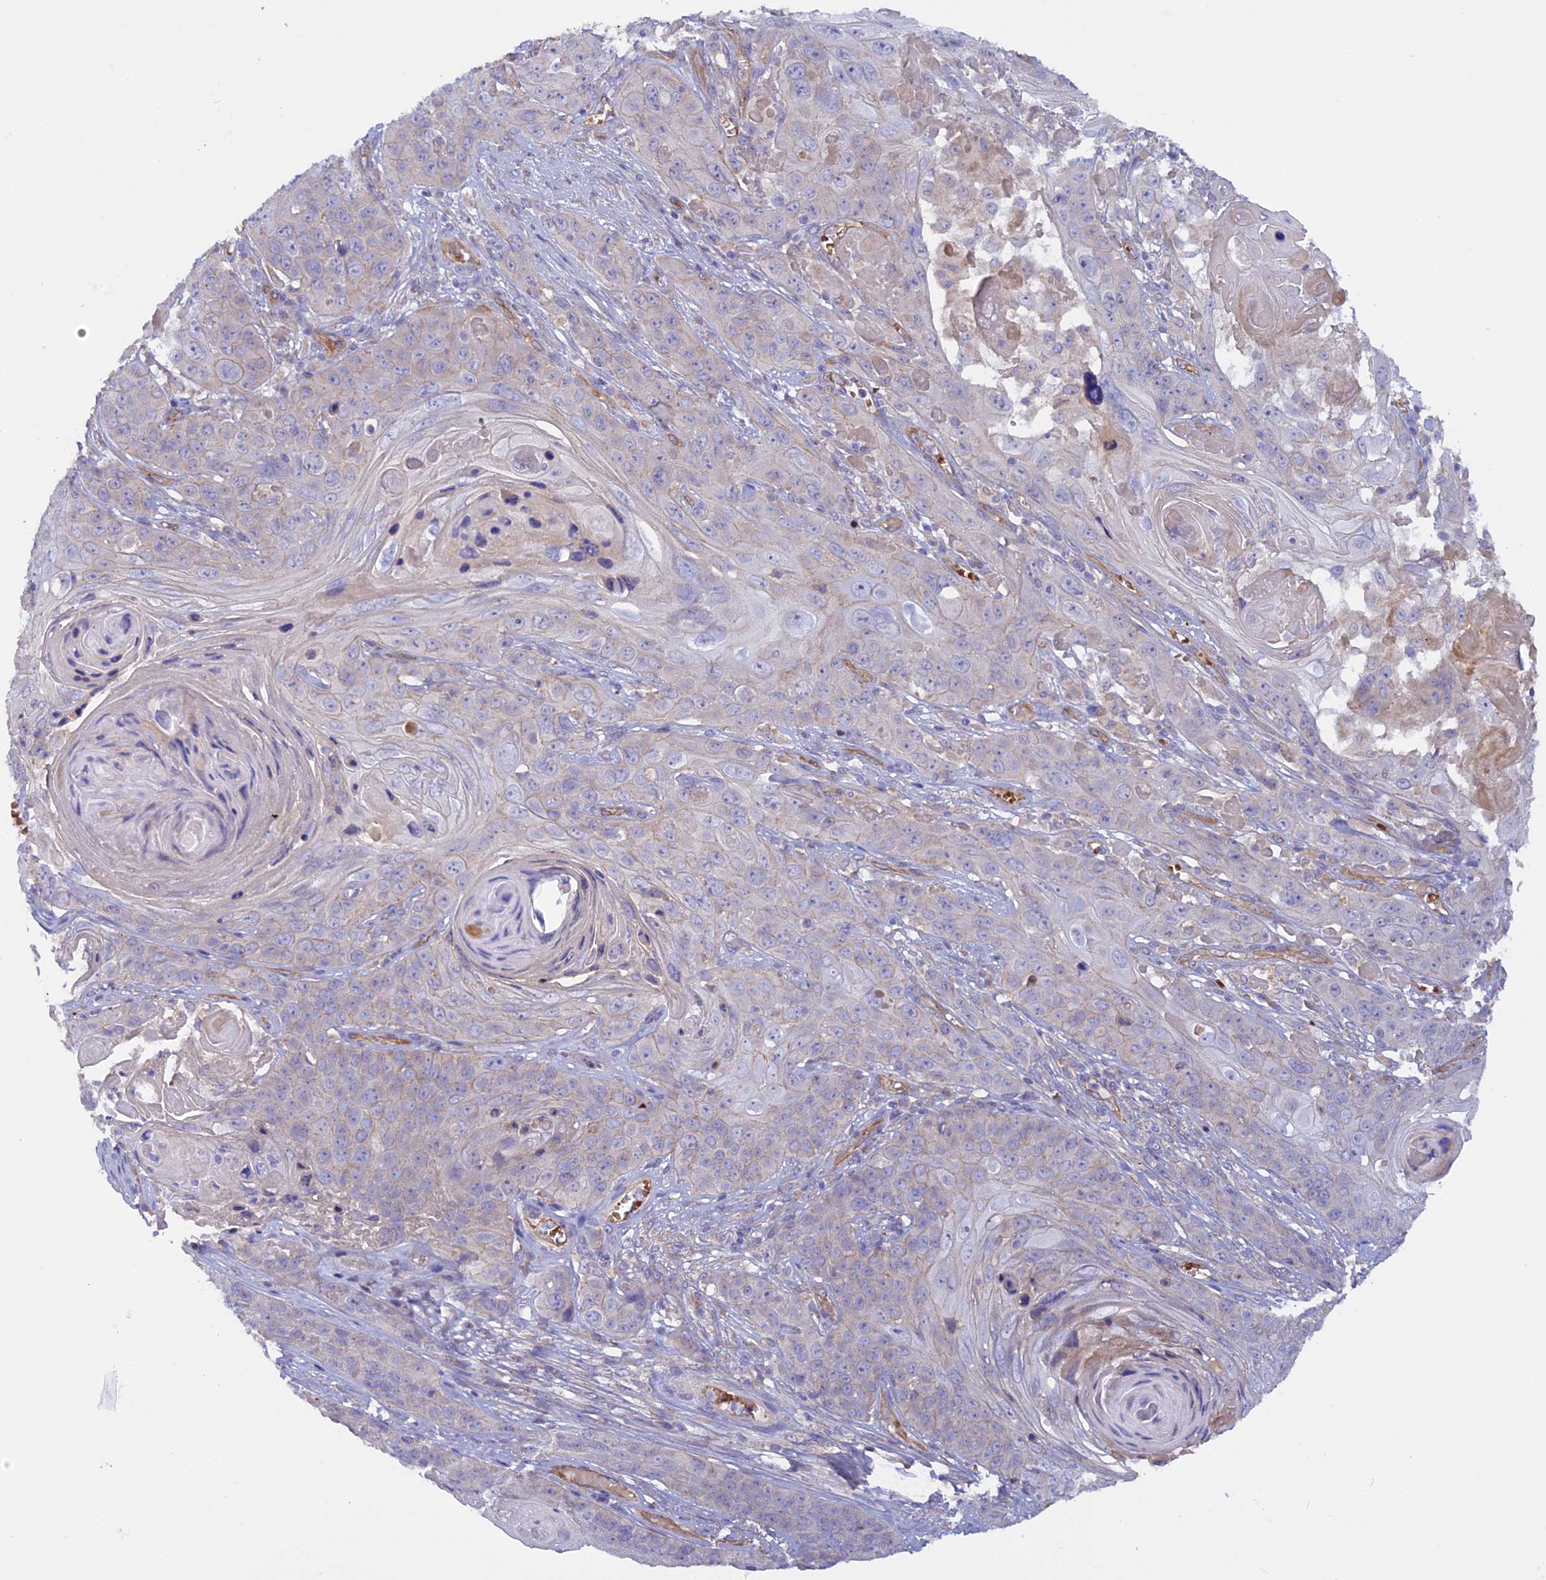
{"staining": {"intensity": "weak", "quantity": "<25%", "location": "cytoplasmic/membranous"}, "tissue": "skin cancer", "cell_type": "Tumor cells", "image_type": "cancer", "snomed": [{"axis": "morphology", "description": "Squamous cell carcinoma, NOS"}, {"axis": "topography", "description": "Skin"}], "caption": "The histopathology image demonstrates no significant positivity in tumor cells of squamous cell carcinoma (skin).", "gene": "DUS3L", "patient": {"sex": "male", "age": 55}}